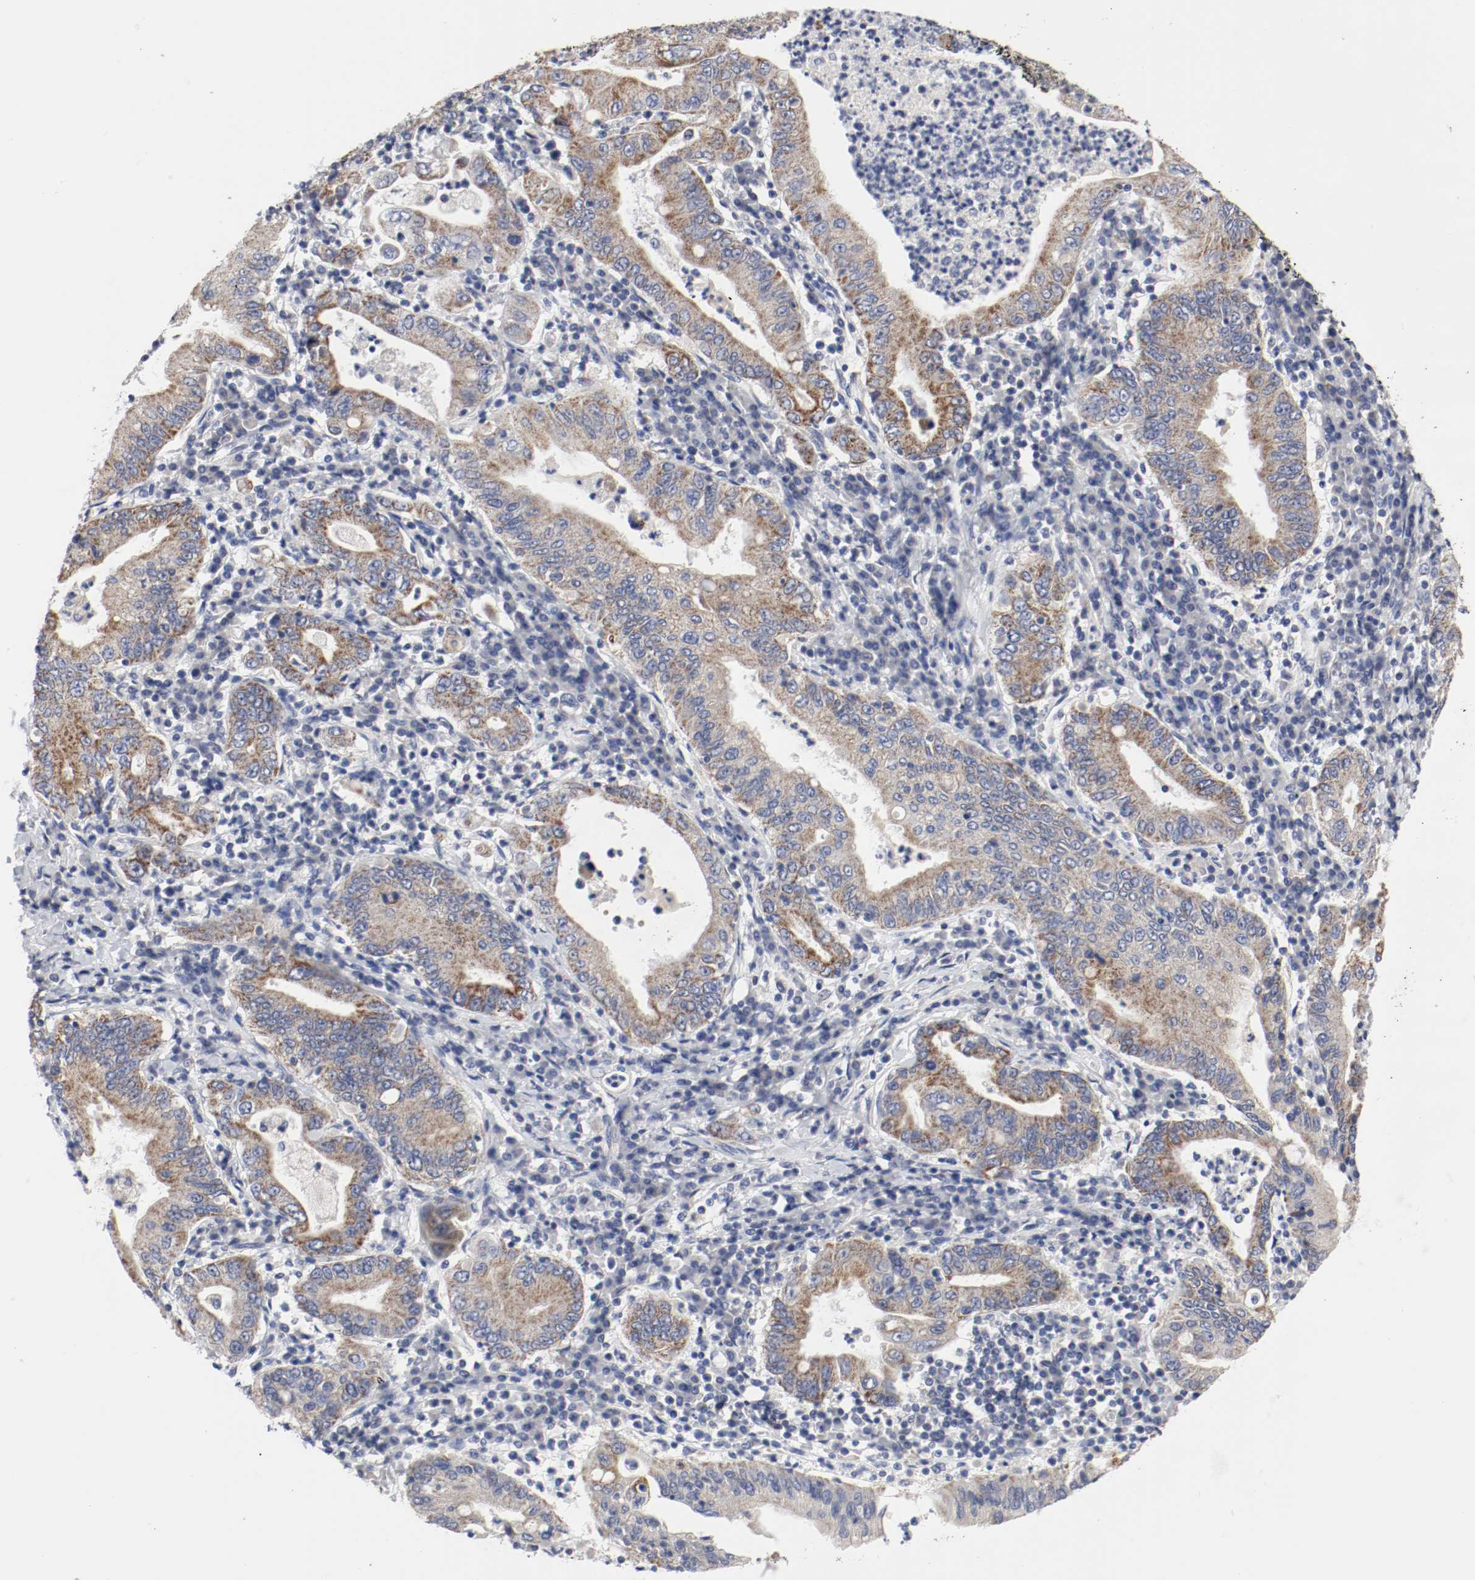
{"staining": {"intensity": "moderate", "quantity": ">75%", "location": "cytoplasmic/membranous"}, "tissue": "stomach cancer", "cell_type": "Tumor cells", "image_type": "cancer", "snomed": [{"axis": "morphology", "description": "Normal tissue, NOS"}, {"axis": "morphology", "description": "Adenocarcinoma, NOS"}, {"axis": "topography", "description": "Esophagus"}, {"axis": "topography", "description": "Stomach, upper"}, {"axis": "topography", "description": "Peripheral nerve tissue"}], "caption": "IHC photomicrograph of stomach cancer (adenocarcinoma) stained for a protein (brown), which displays medium levels of moderate cytoplasmic/membranous positivity in about >75% of tumor cells.", "gene": "AFG3L2", "patient": {"sex": "male", "age": 62}}